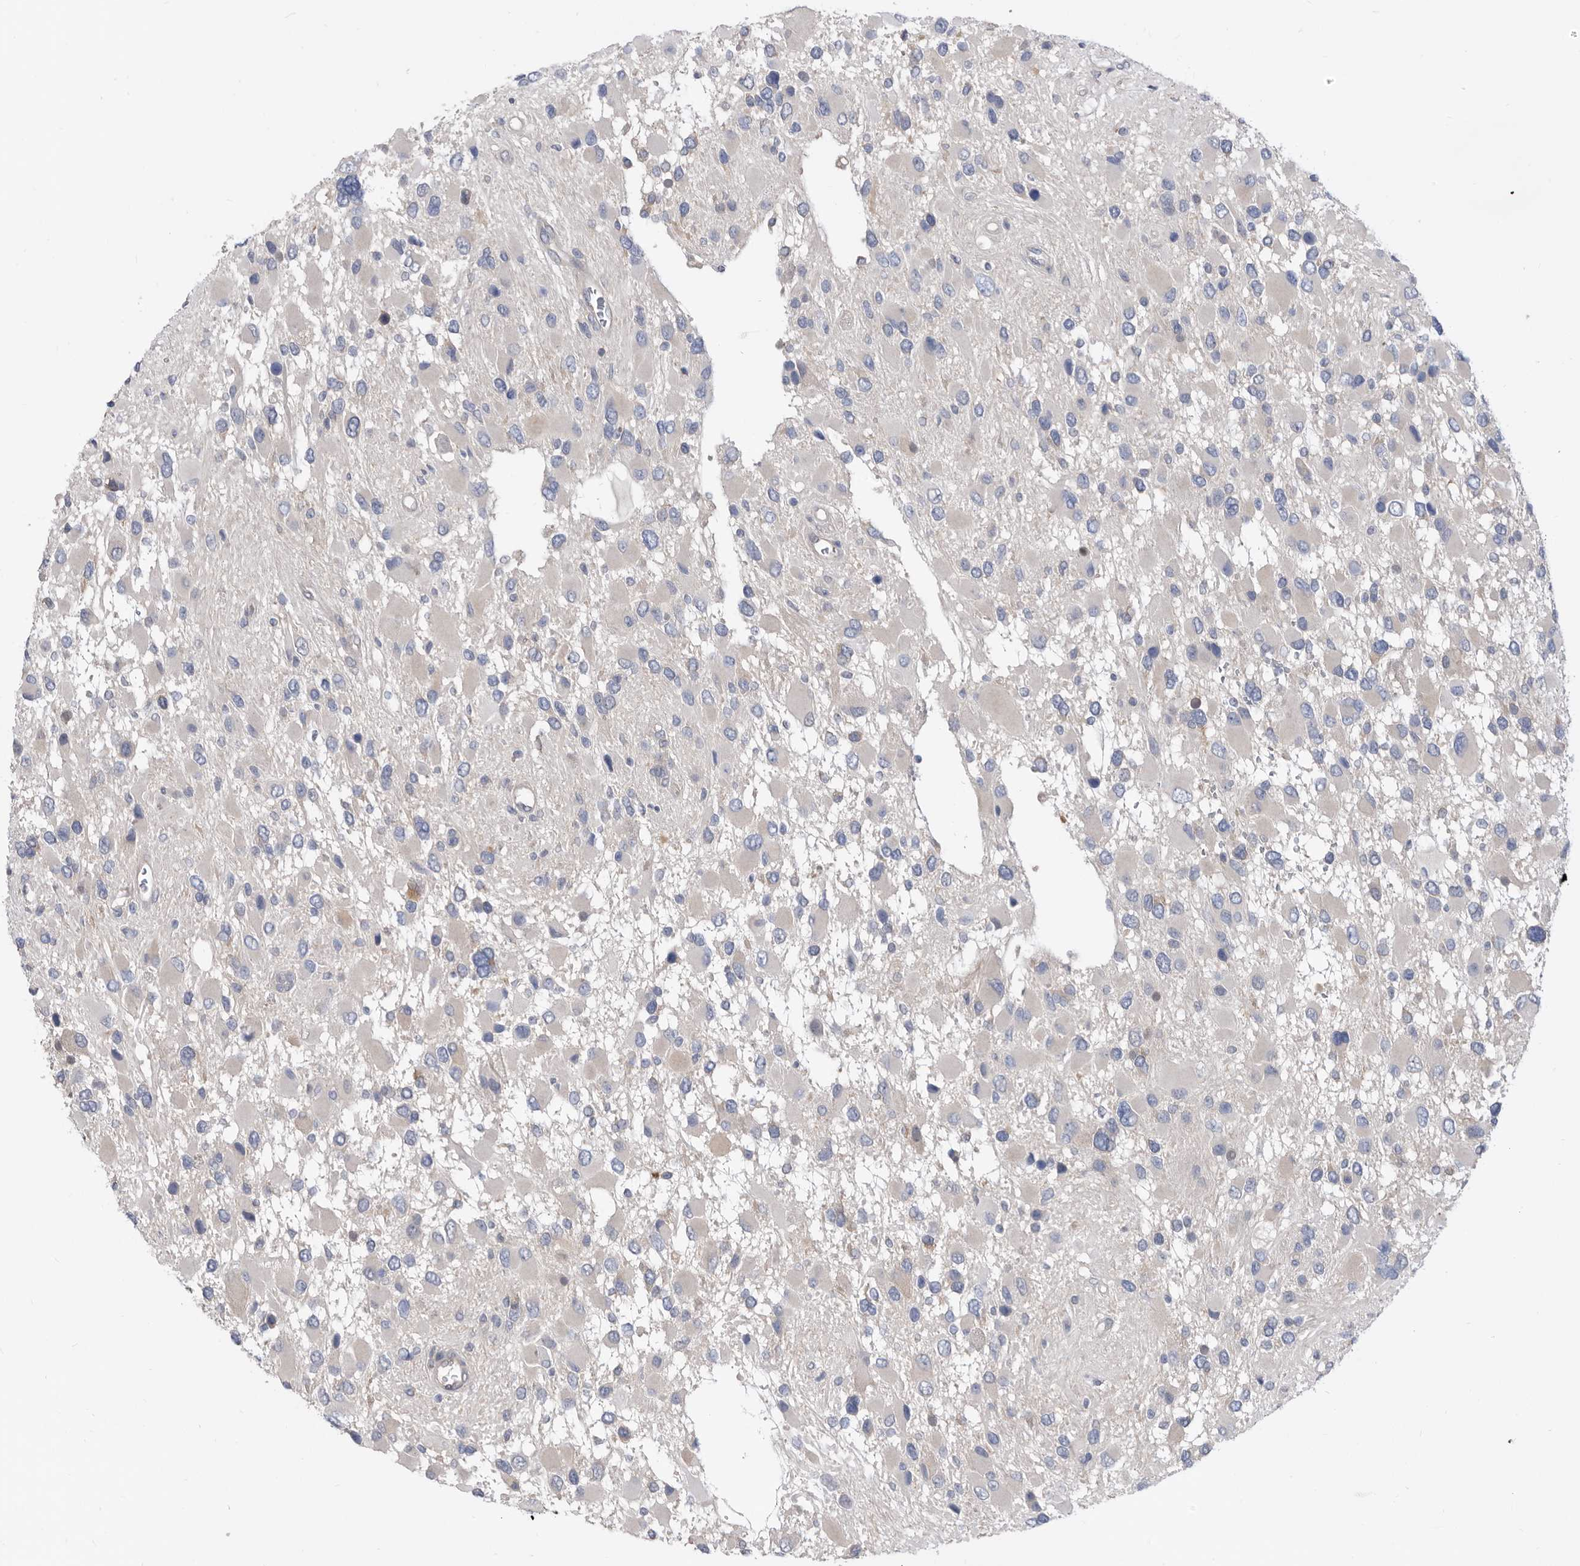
{"staining": {"intensity": "negative", "quantity": "none", "location": "none"}, "tissue": "glioma", "cell_type": "Tumor cells", "image_type": "cancer", "snomed": [{"axis": "morphology", "description": "Glioma, malignant, High grade"}, {"axis": "topography", "description": "Brain"}], "caption": "Tumor cells are negative for protein expression in human malignant high-grade glioma.", "gene": "CCT4", "patient": {"sex": "male", "age": 53}}